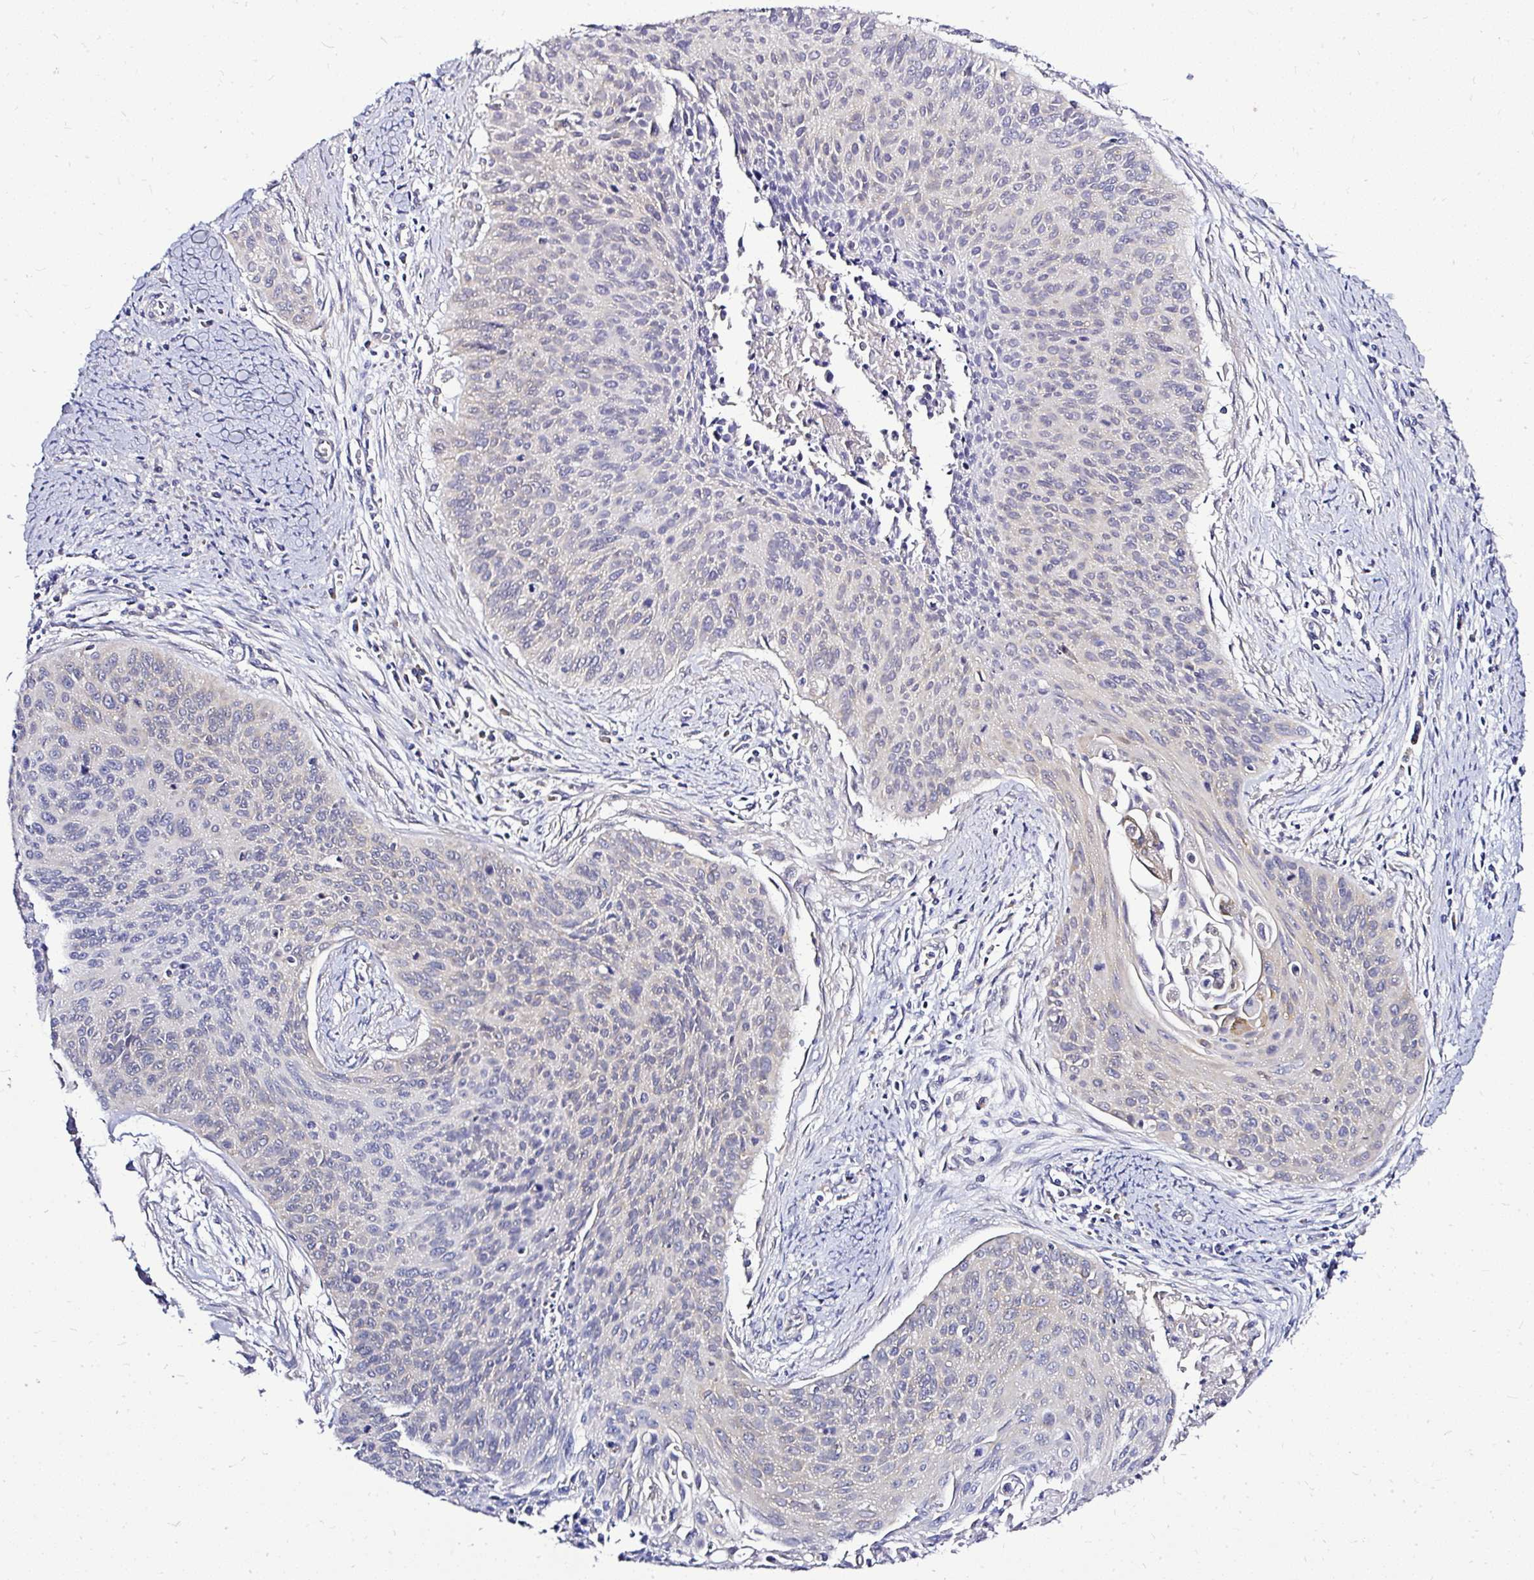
{"staining": {"intensity": "negative", "quantity": "none", "location": "none"}, "tissue": "cervical cancer", "cell_type": "Tumor cells", "image_type": "cancer", "snomed": [{"axis": "morphology", "description": "Squamous cell carcinoma, NOS"}, {"axis": "topography", "description": "Cervix"}], "caption": "IHC of cervical cancer exhibits no expression in tumor cells. The staining is performed using DAB (3,3'-diaminobenzidine) brown chromogen with nuclei counter-stained in using hematoxylin.", "gene": "AMFR", "patient": {"sex": "female", "age": 55}}